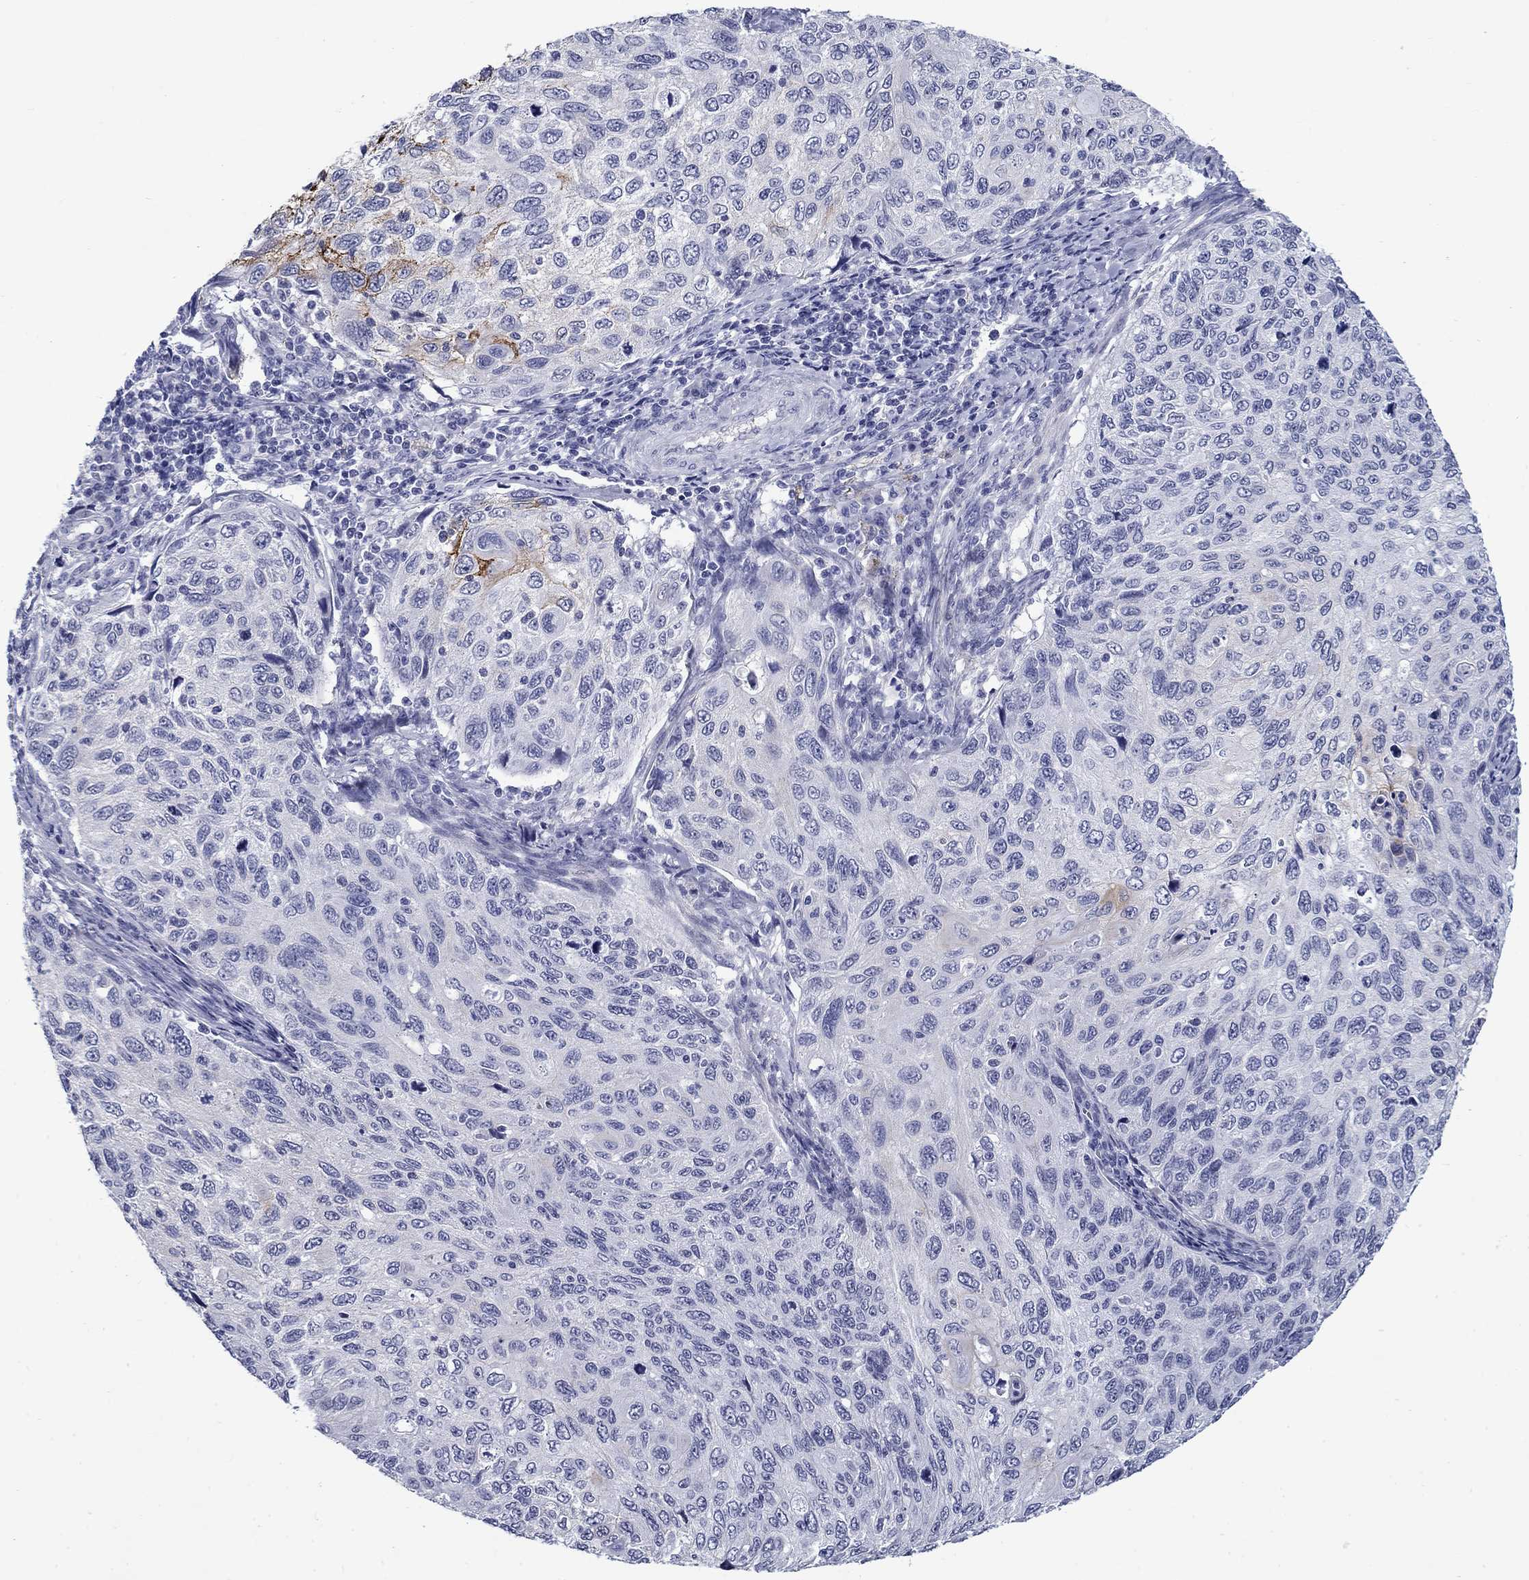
{"staining": {"intensity": "negative", "quantity": "none", "location": "none"}, "tissue": "cervical cancer", "cell_type": "Tumor cells", "image_type": "cancer", "snomed": [{"axis": "morphology", "description": "Squamous cell carcinoma, NOS"}, {"axis": "topography", "description": "Cervix"}], "caption": "The immunohistochemistry (IHC) histopathology image has no significant expression in tumor cells of cervical squamous cell carcinoma tissue.", "gene": "C4orf19", "patient": {"sex": "female", "age": 70}}